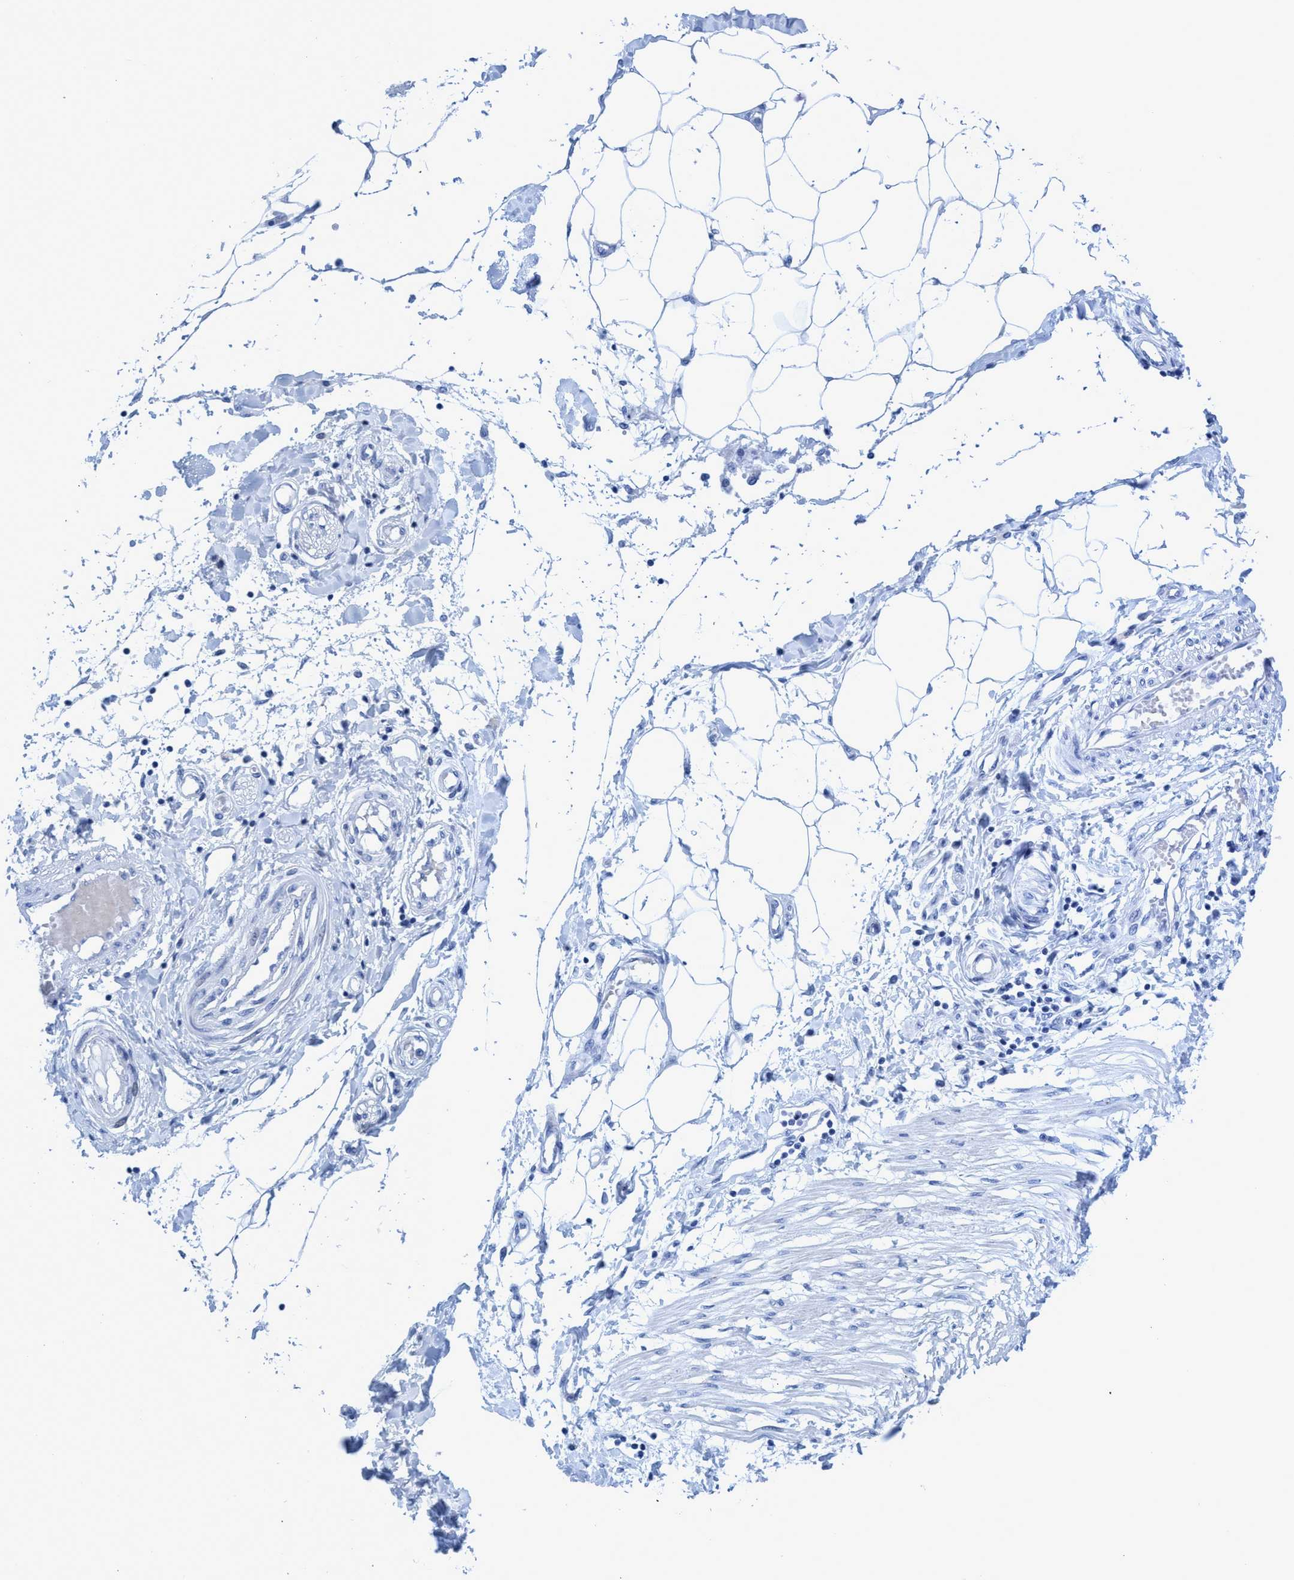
{"staining": {"intensity": "negative", "quantity": "none", "location": "none"}, "tissue": "adipose tissue", "cell_type": "Adipocytes", "image_type": "normal", "snomed": [{"axis": "morphology", "description": "Normal tissue, NOS"}, {"axis": "morphology", "description": "Adenocarcinoma, NOS"}, {"axis": "topography", "description": "Colon"}, {"axis": "topography", "description": "Peripheral nerve tissue"}], "caption": "High magnification brightfield microscopy of normal adipose tissue stained with DAB (brown) and counterstained with hematoxylin (blue): adipocytes show no significant expression. Brightfield microscopy of IHC stained with DAB (brown) and hematoxylin (blue), captured at high magnification.", "gene": "PLPPR1", "patient": {"sex": "male", "age": 14}}